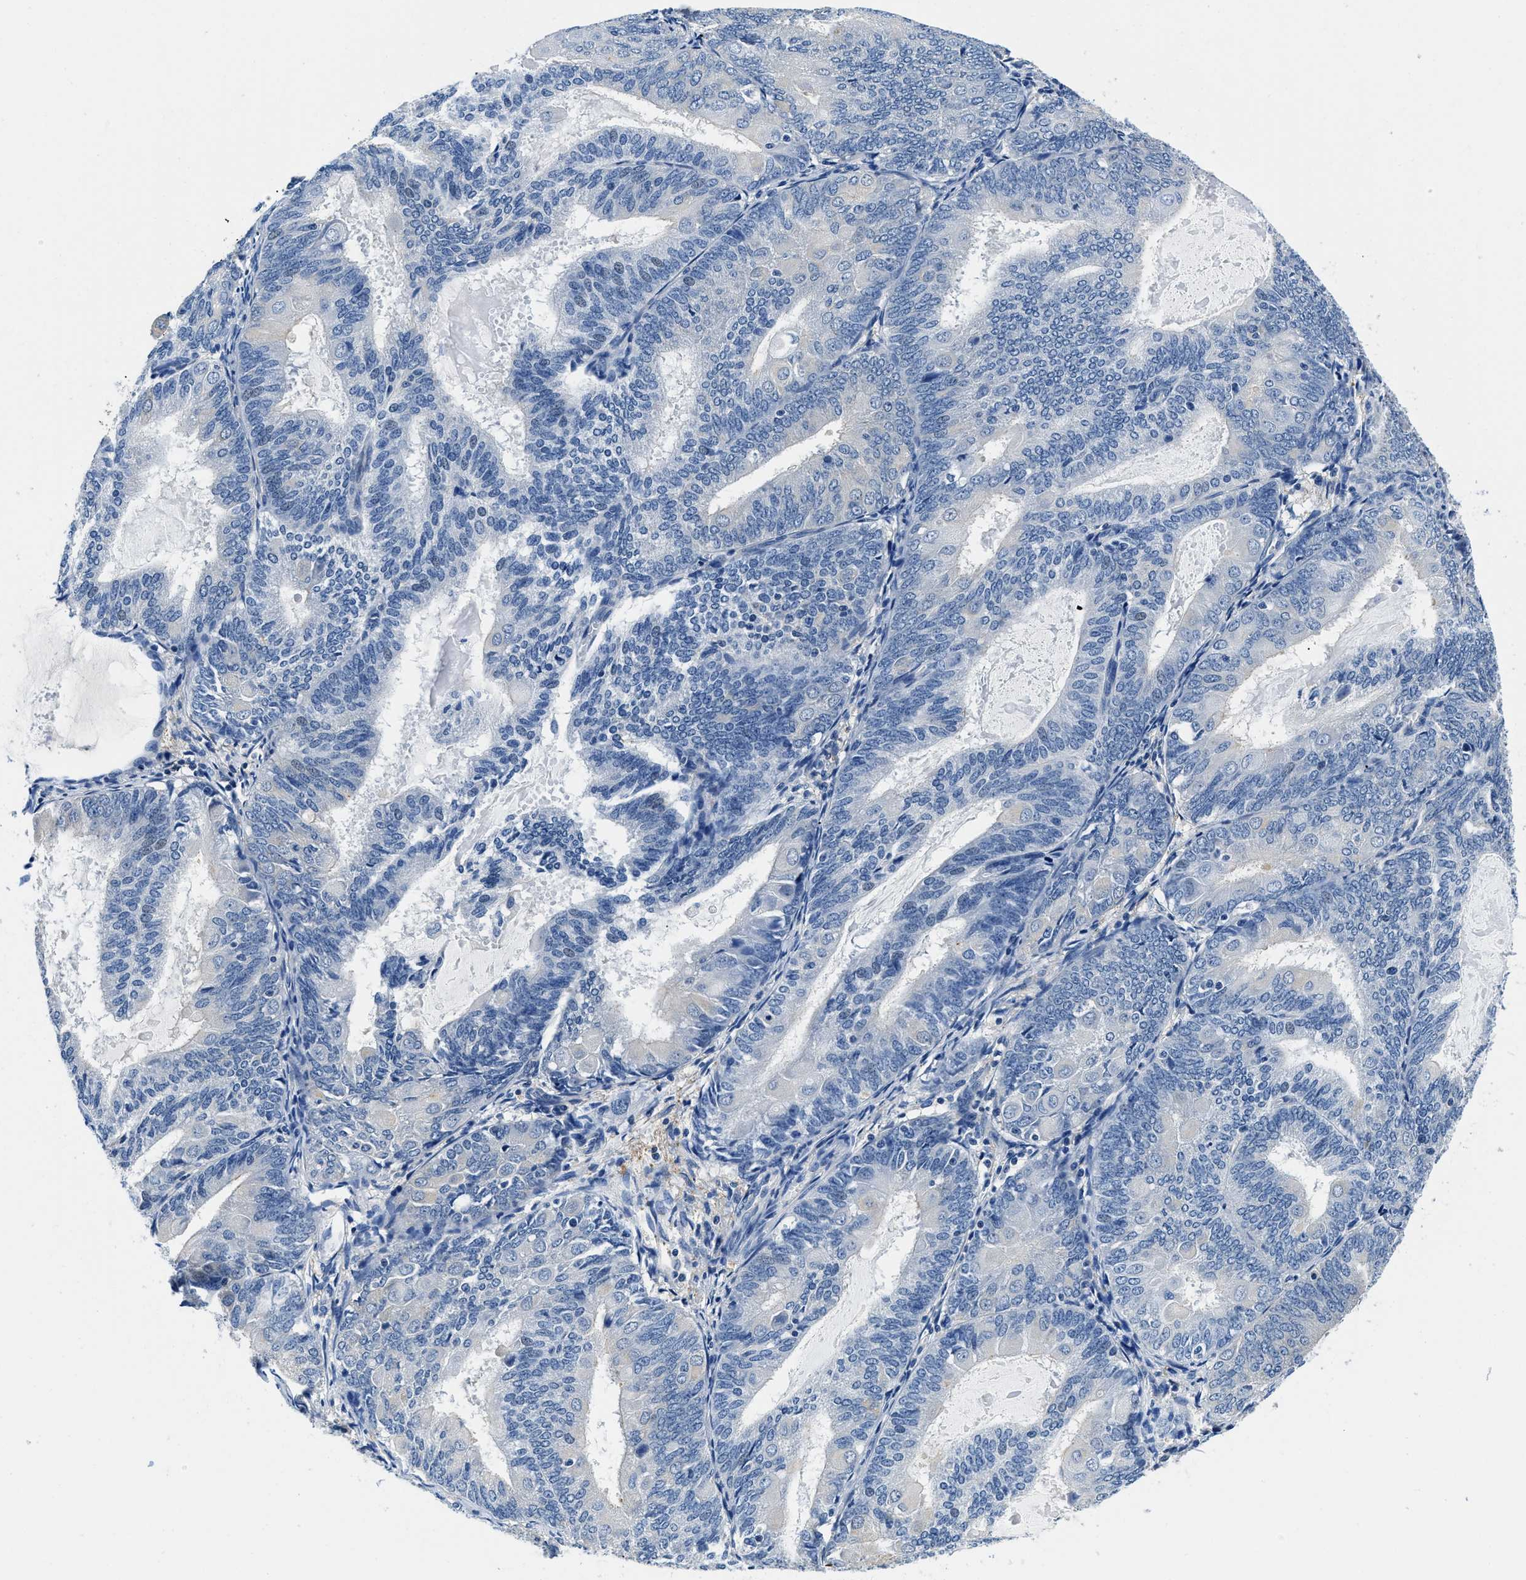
{"staining": {"intensity": "negative", "quantity": "none", "location": "none"}, "tissue": "endometrial cancer", "cell_type": "Tumor cells", "image_type": "cancer", "snomed": [{"axis": "morphology", "description": "Adenocarcinoma, NOS"}, {"axis": "topography", "description": "Endometrium"}], "caption": "High power microscopy image of an immunohistochemistry image of adenocarcinoma (endometrial), revealing no significant staining in tumor cells.", "gene": "ZFAND3", "patient": {"sex": "female", "age": 81}}